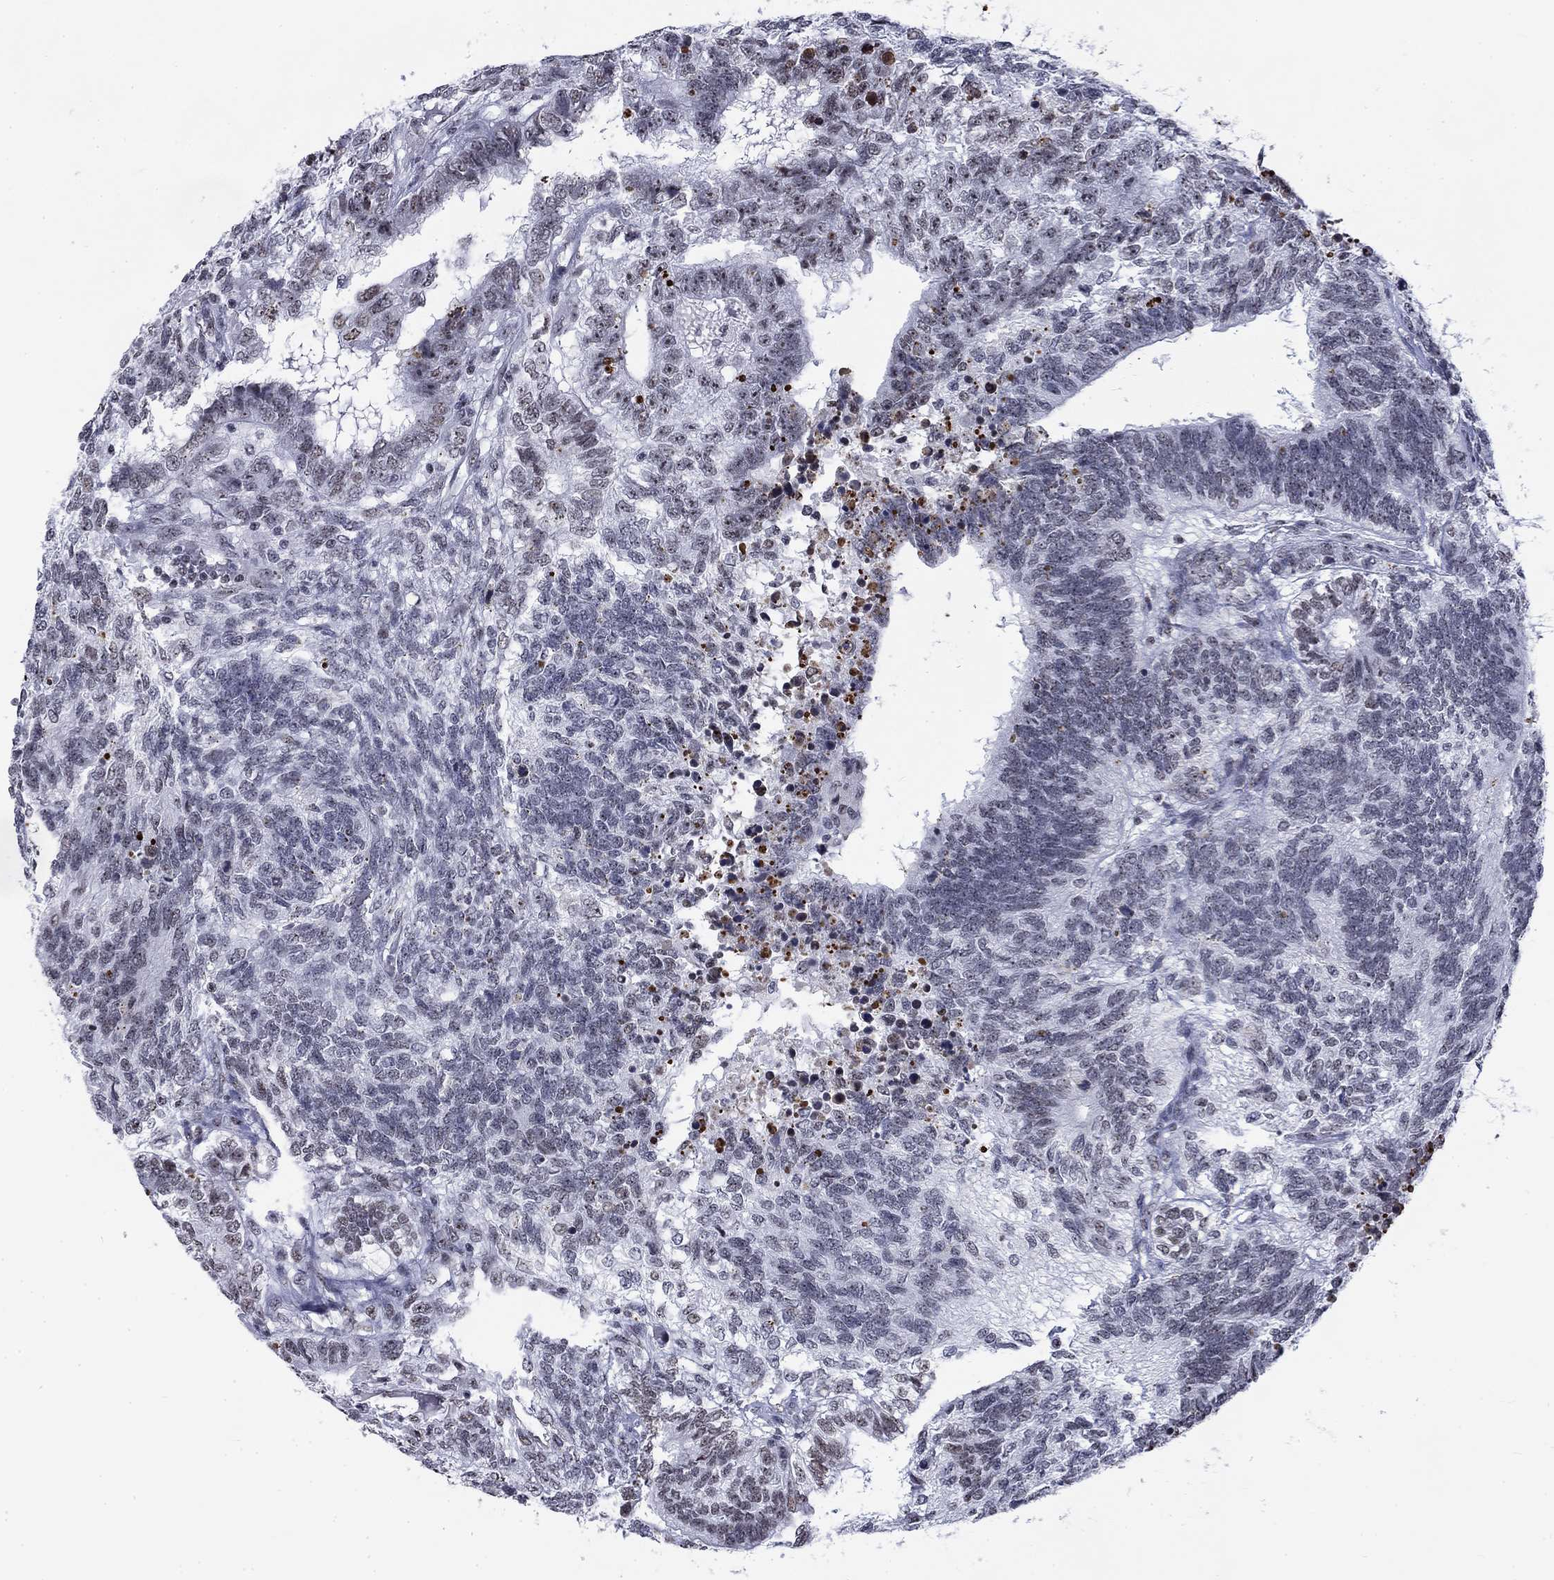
{"staining": {"intensity": "negative", "quantity": "none", "location": "none"}, "tissue": "testis cancer", "cell_type": "Tumor cells", "image_type": "cancer", "snomed": [{"axis": "morphology", "description": "Seminoma, NOS"}, {"axis": "morphology", "description": "Carcinoma, Embryonal, NOS"}, {"axis": "topography", "description": "Testis"}], "caption": "A photomicrograph of testis cancer (embryonal carcinoma) stained for a protein shows no brown staining in tumor cells. Brightfield microscopy of immunohistochemistry stained with DAB (brown) and hematoxylin (blue), captured at high magnification.", "gene": "CSRNP3", "patient": {"sex": "male", "age": 41}}